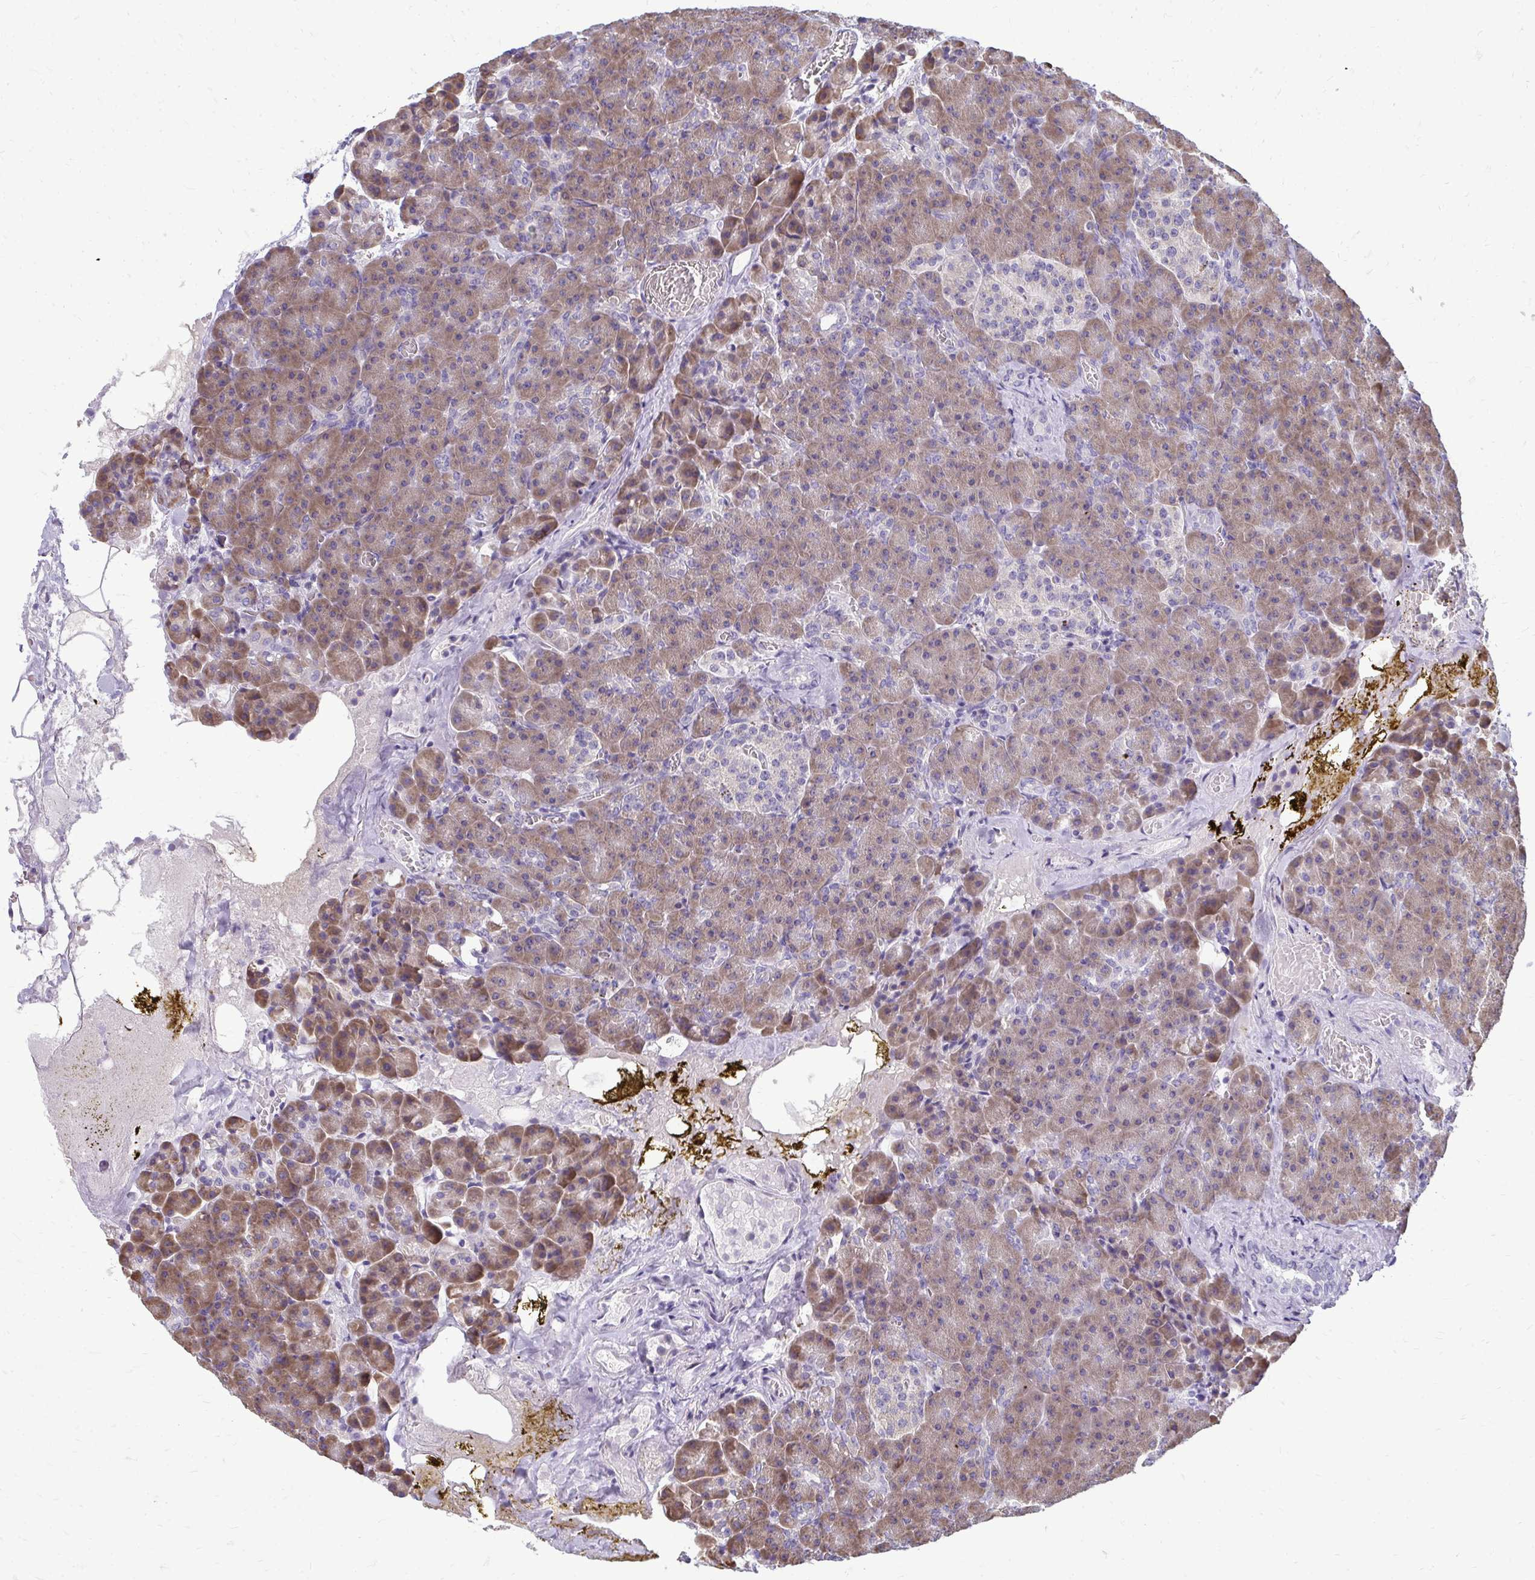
{"staining": {"intensity": "moderate", "quantity": ">75%", "location": "cytoplasmic/membranous"}, "tissue": "pancreas", "cell_type": "Exocrine glandular cells", "image_type": "normal", "snomed": [{"axis": "morphology", "description": "Normal tissue, NOS"}, {"axis": "topography", "description": "Pancreas"}], "caption": "This micrograph demonstrates immunohistochemistry (IHC) staining of unremarkable human pancreas, with medium moderate cytoplasmic/membranous expression in approximately >75% of exocrine glandular cells.", "gene": "RPLP2", "patient": {"sex": "female", "age": 74}}